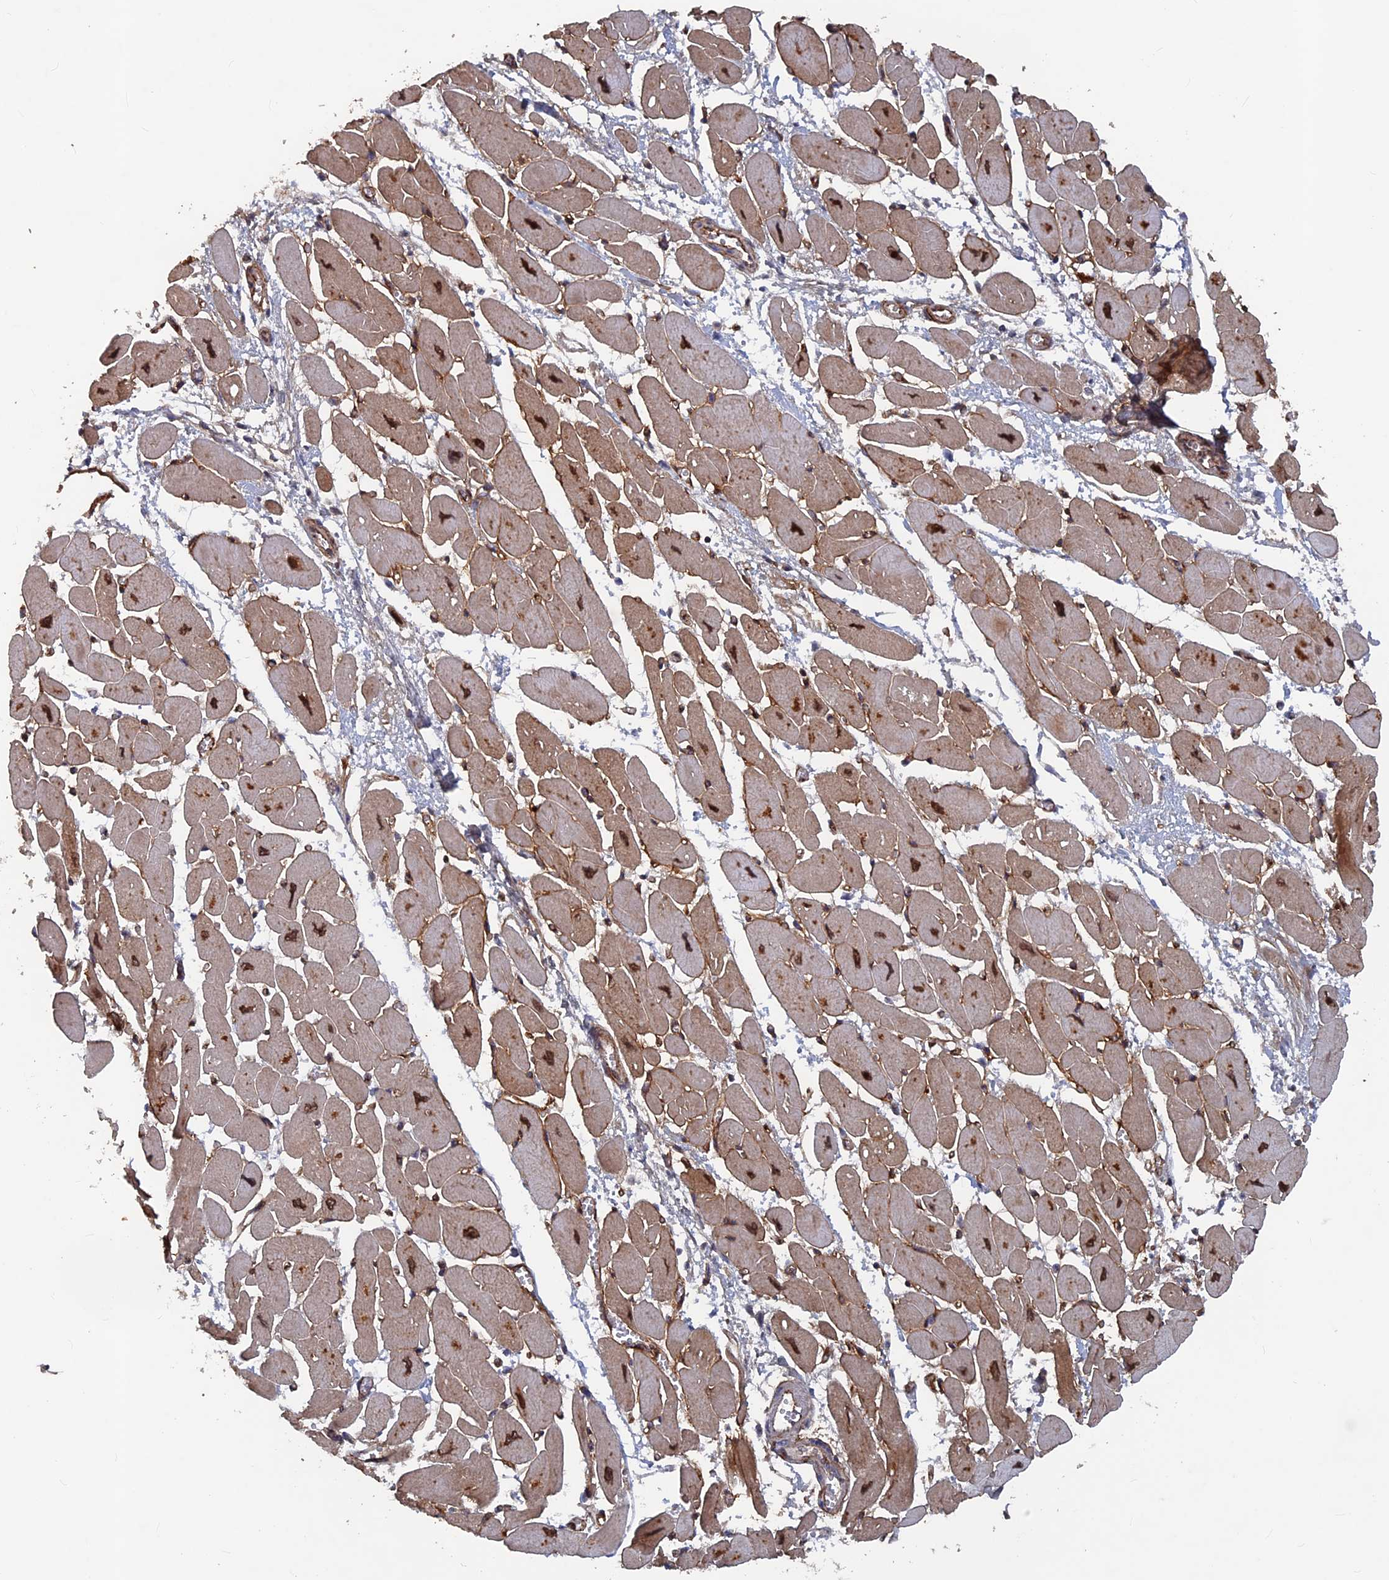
{"staining": {"intensity": "strong", "quantity": "25%-75%", "location": "cytoplasmic/membranous,nuclear"}, "tissue": "heart muscle", "cell_type": "Cardiomyocytes", "image_type": "normal", "snomed": [{"axis": "morphology", "description": "Normal tissue, NOS"}, {"axis": "topography", "description": "Heart"}], "caption": "Immunohistochemistry (IHC) micrograph of unremarkable heart muscle: heart muscle stained using immunohistochemistry (IHC) displays high levels of strong protein expression localized specifically in the cytoplasmic/membranous,nuclear of cardiomyocytes, appearing as a cytoplasmic/membranous,nuclear brown color.", "gene": "SH3D21", "patient": {"sex": "female", "age": 54}}